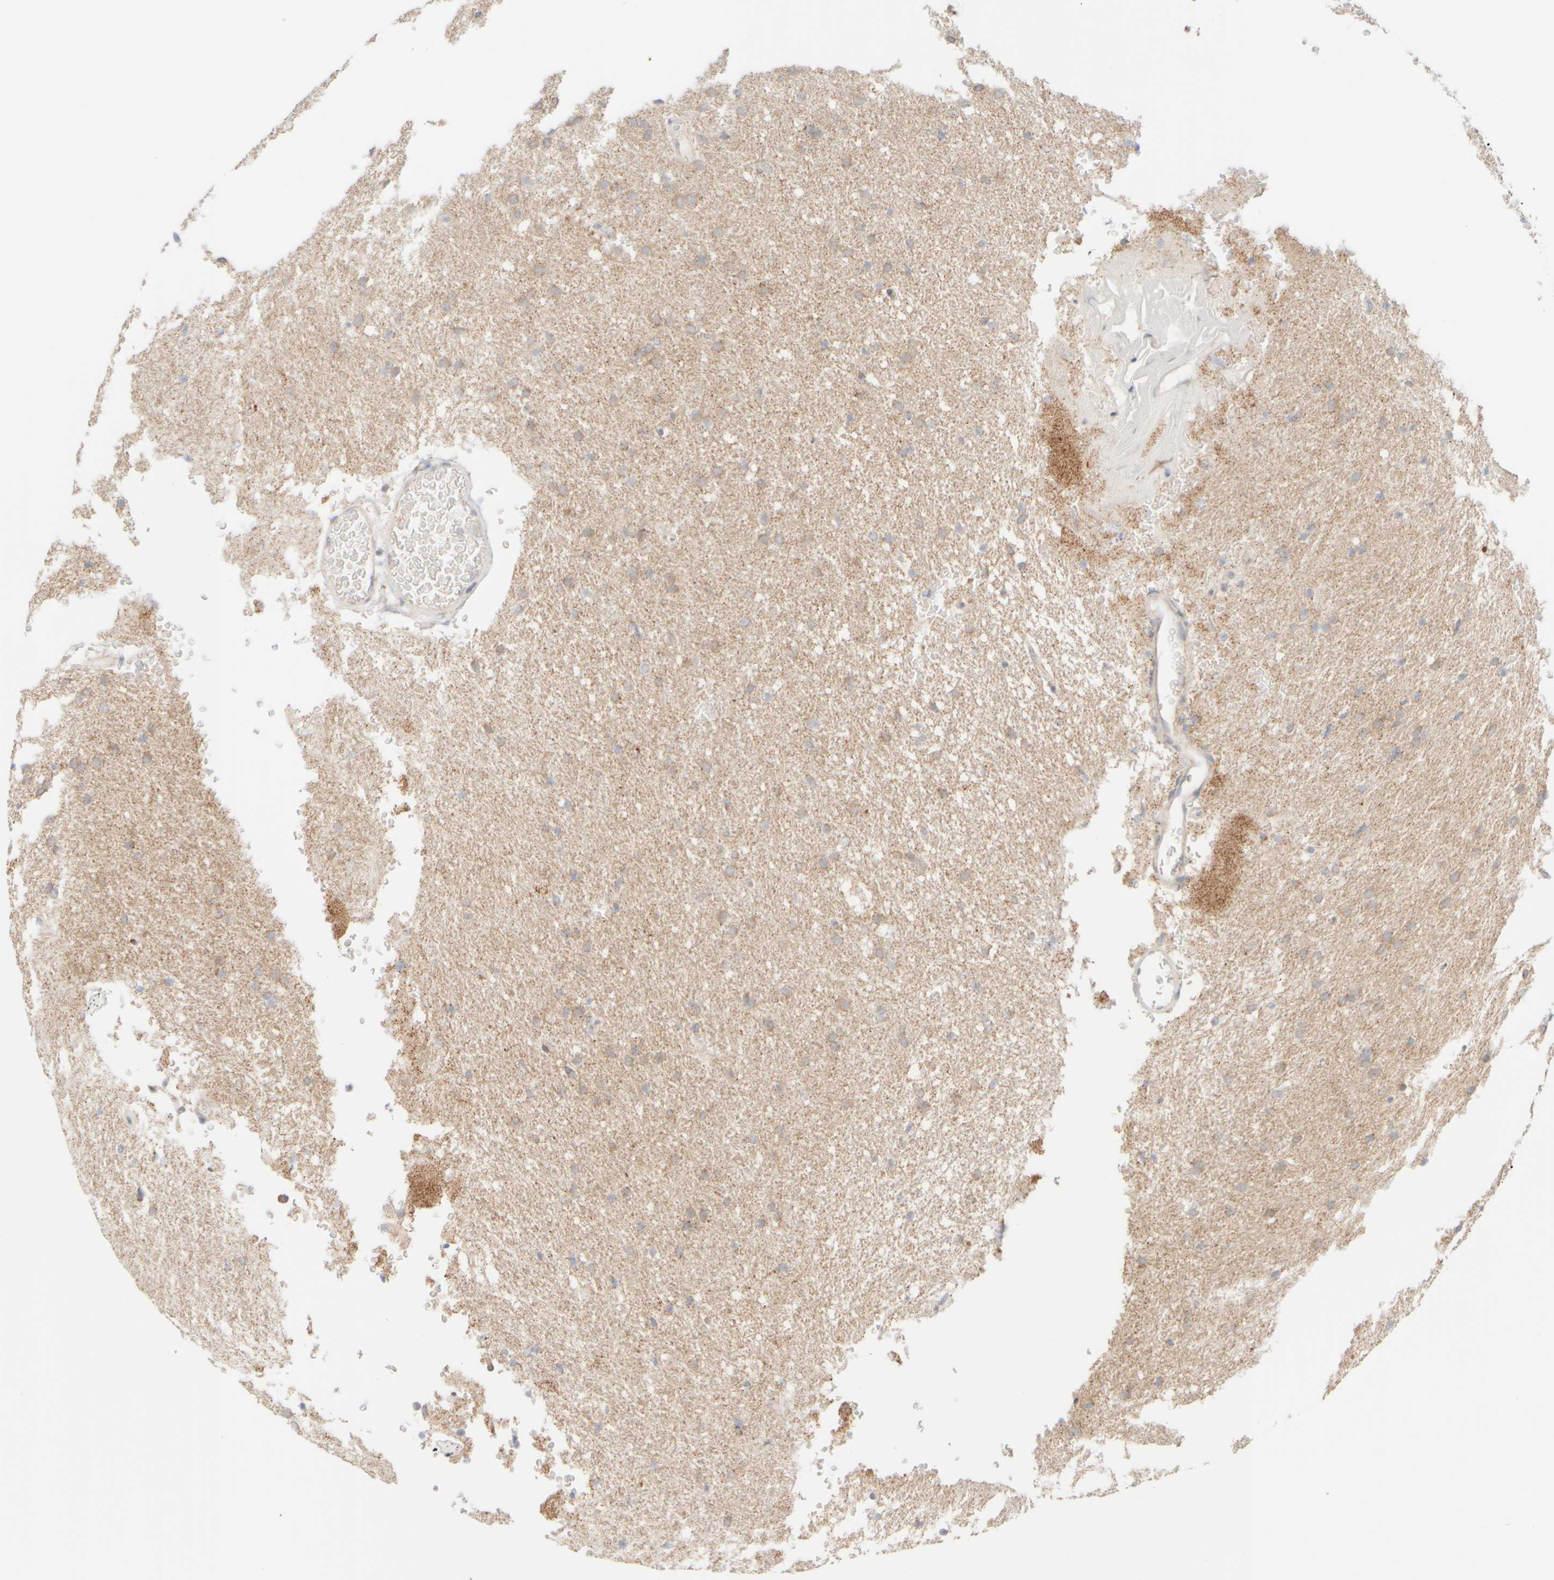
{"staining": {"intensity": "weak", "quantity": ">75%", "location": "cytoplasmic/membranous"}, "tissue": "glioma", "cell_type": "Tumor cells", "image_type": "cancer", "snomed": [{"axis": "morphology", "description": "Glioma, malignant, Low grade"}, {"axis": "topography", "description": "Brain"}], "caption": "A low amount of weak cytoplasmic/membranous staining is present in about >75% of tumor cells in glioma tissue.", "gene": "PPM1K", "patient": {"sex": "female", "age": 37}}